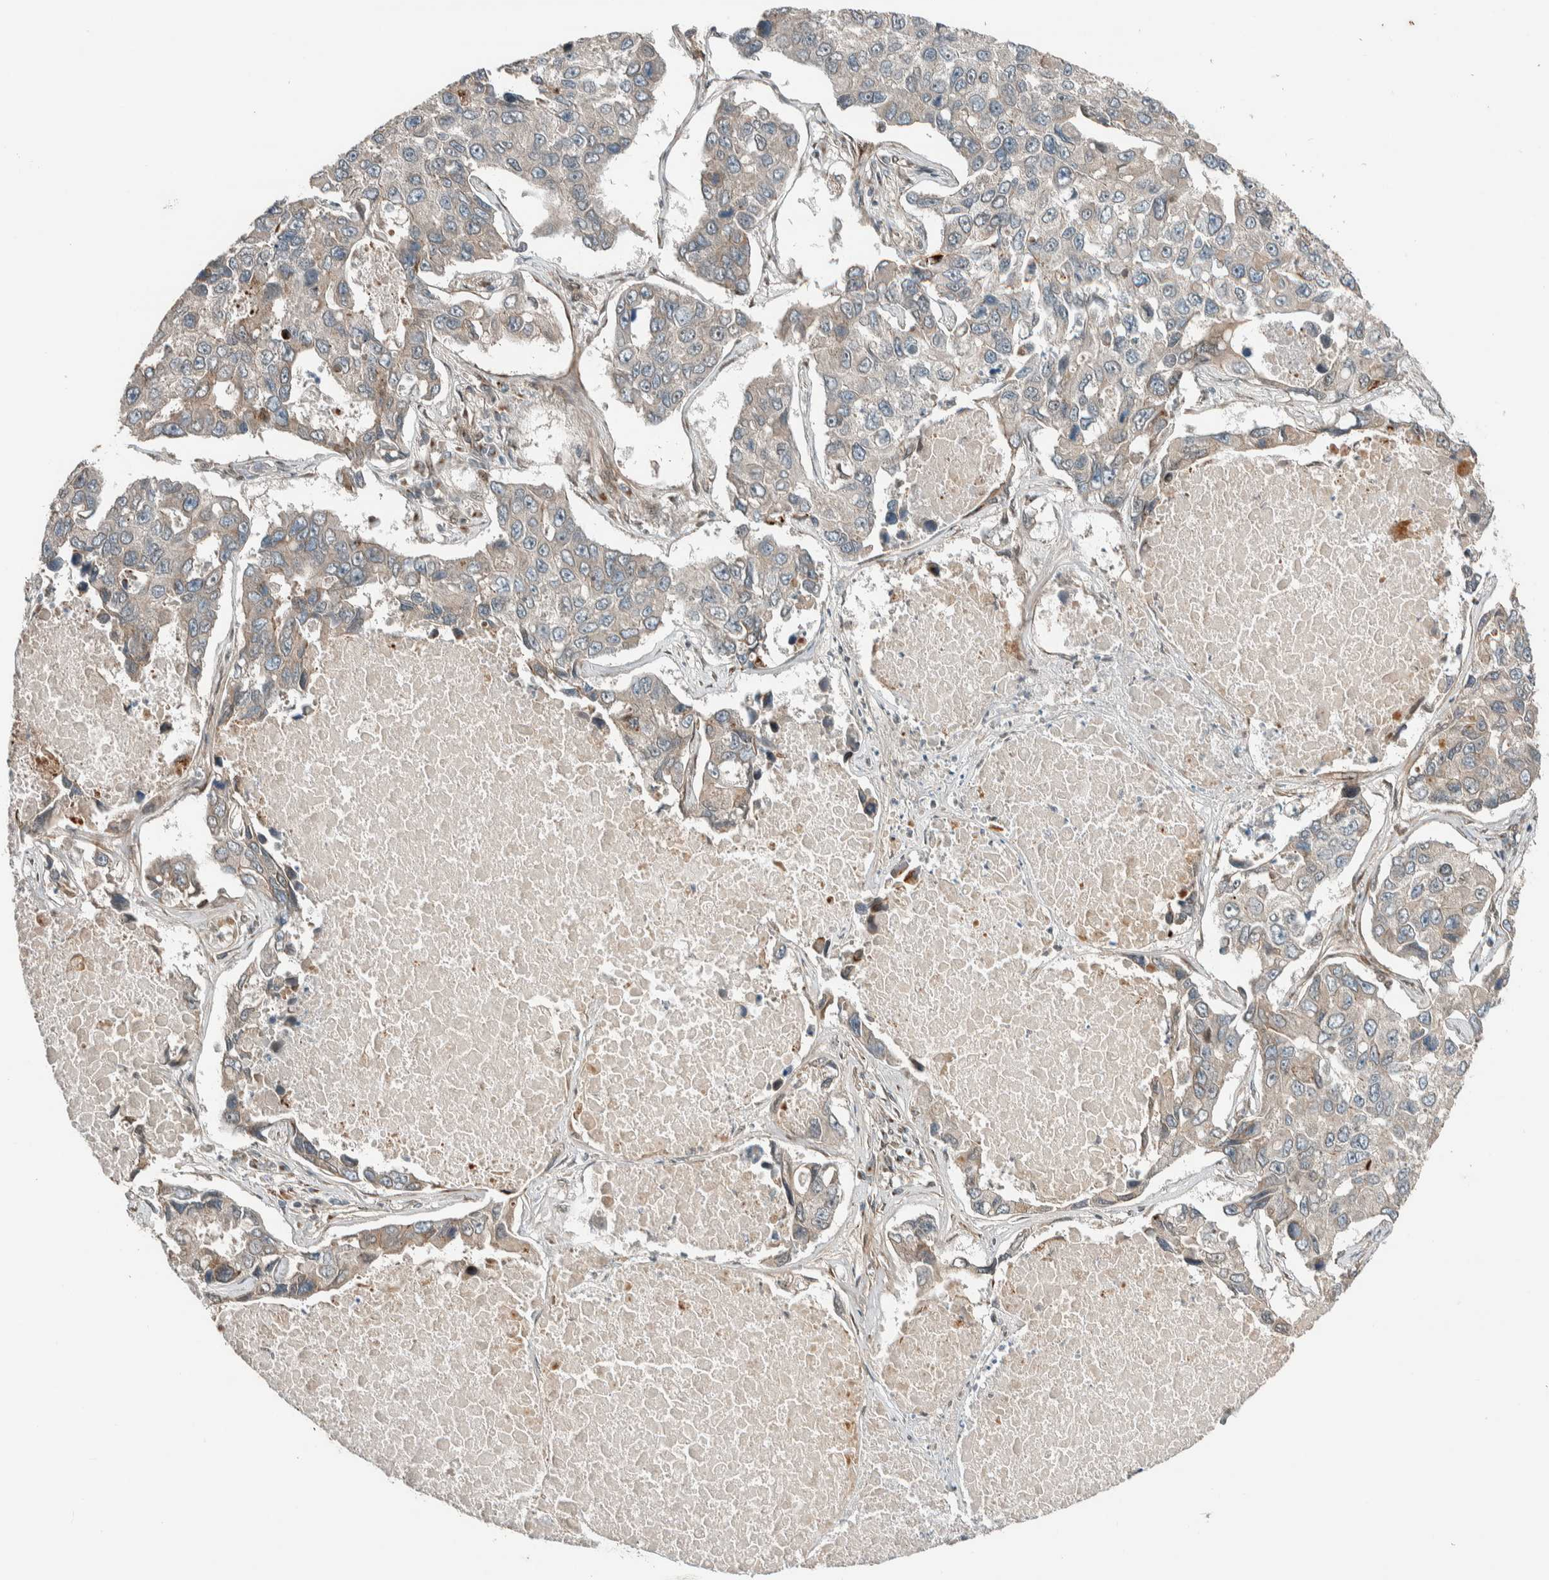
{"staining": {"intensity": "negative", "quantity": "none", "location": "none"}, "tissue": "lung cancer", "cell_type": "Tumor cells", "image_type": "cancer", "snomed": [{"axis": "morphology", "description": "Adenocarcinoma, NOS"}, {"axis": "topography", "description": "Lung"}], "caption": "A high-resolution photomicrograph shows immunohistochemistry staining of lung adenocarcinoma, which displays no significant staining in tumor cells.", "gene": "STXBP4", "patient": {"sex": "male", "age": 64}}